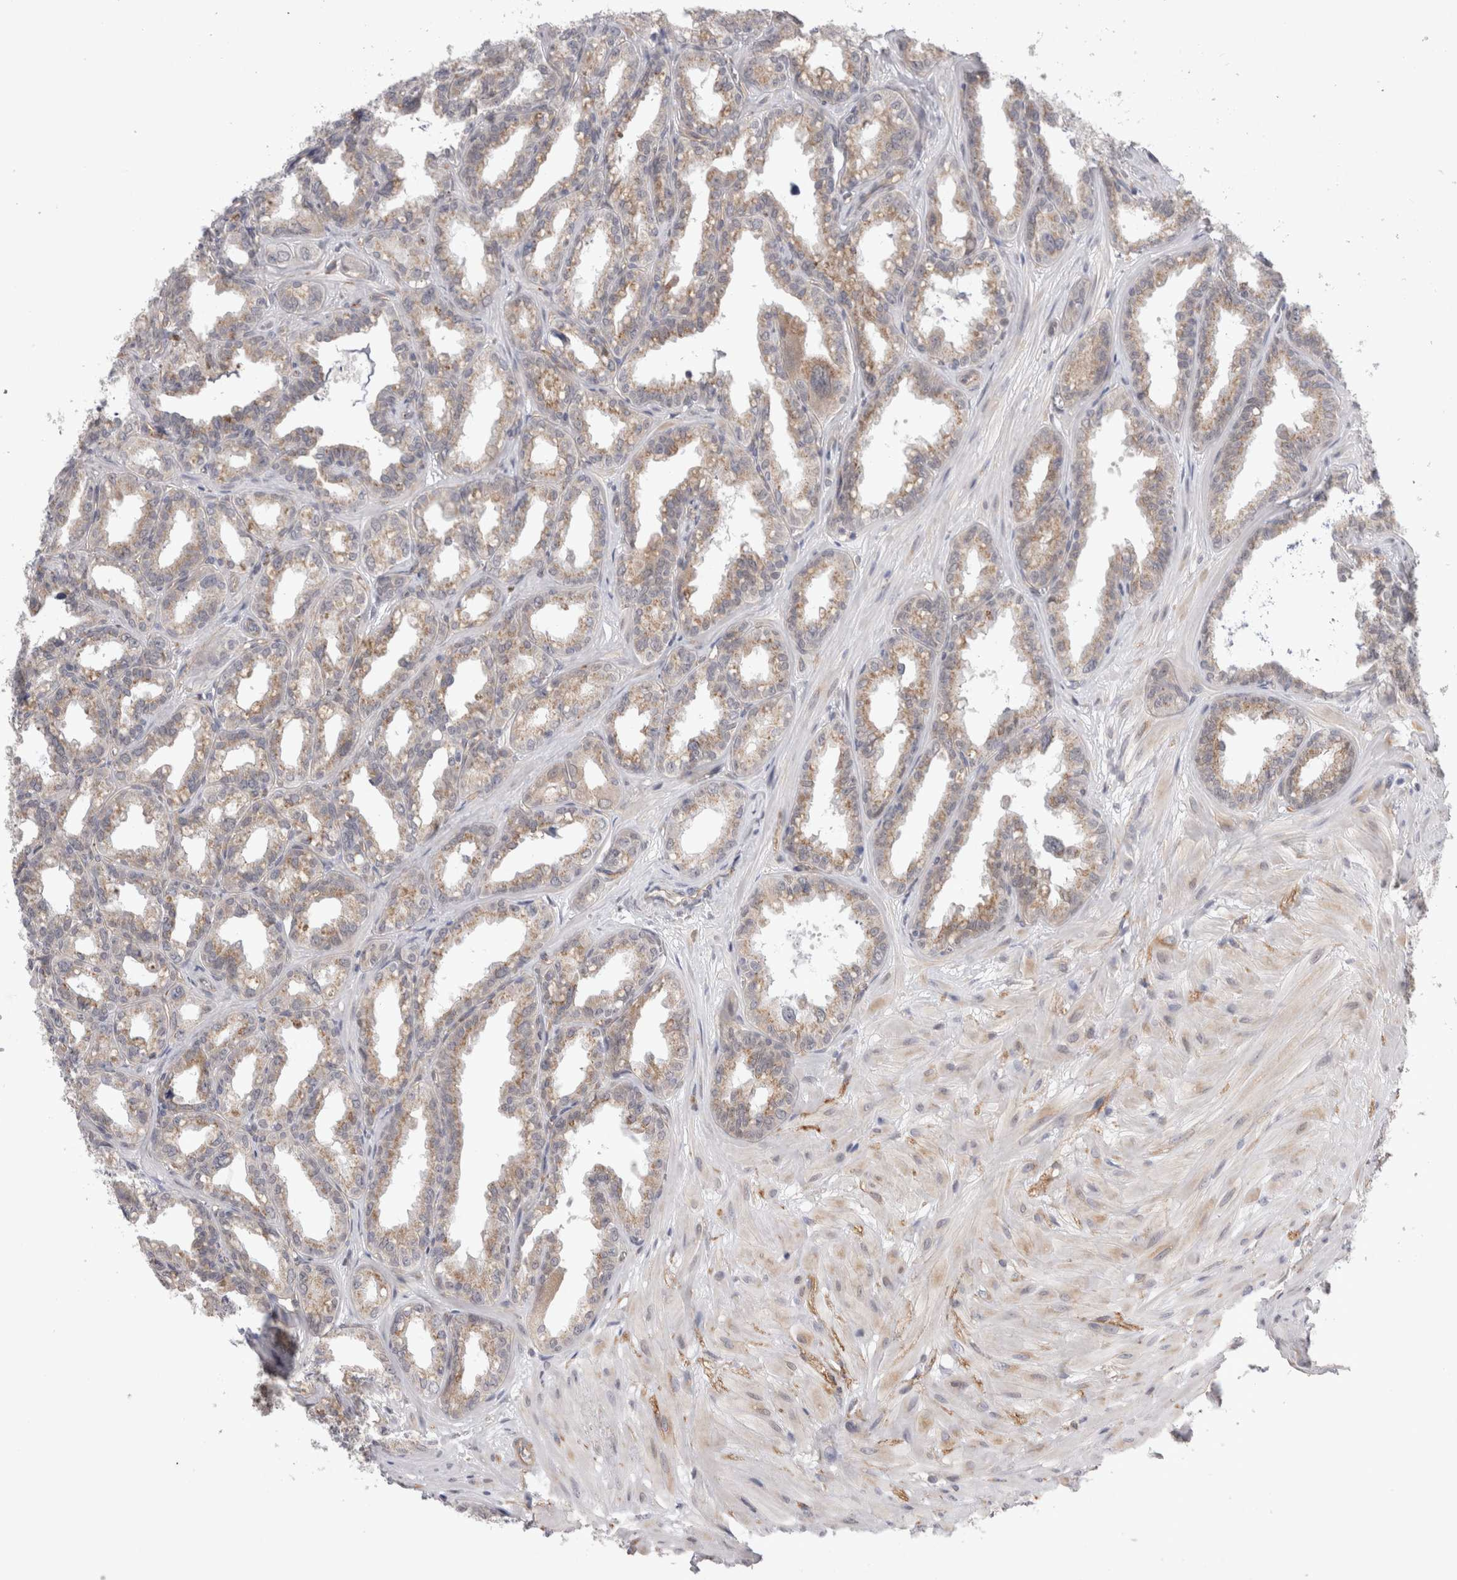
{"staining": {"intensity": "weak", "quantity": "25%-75%", "location": "cytoplasmic/membranous"}, "tissue": "seminal vesicle", "cell_type": "Glandular cells", "image_type": "normal", "snomed": [{"axis": "morphology", "description": "Normal tissue, NOS"}, {"axis": "topography", "description": "Prostate"}, {"axis": "topography", "description": "Seminal veicle"}], "caption": "Brown immunohistochemical staining in unremarkable human seminal vesicle shows weak cytoplasmic/membranous expression in about 25%-75% of glandular cells.", "gene": "TAFA5", "patient": {"sex": "male", "age": 51}}